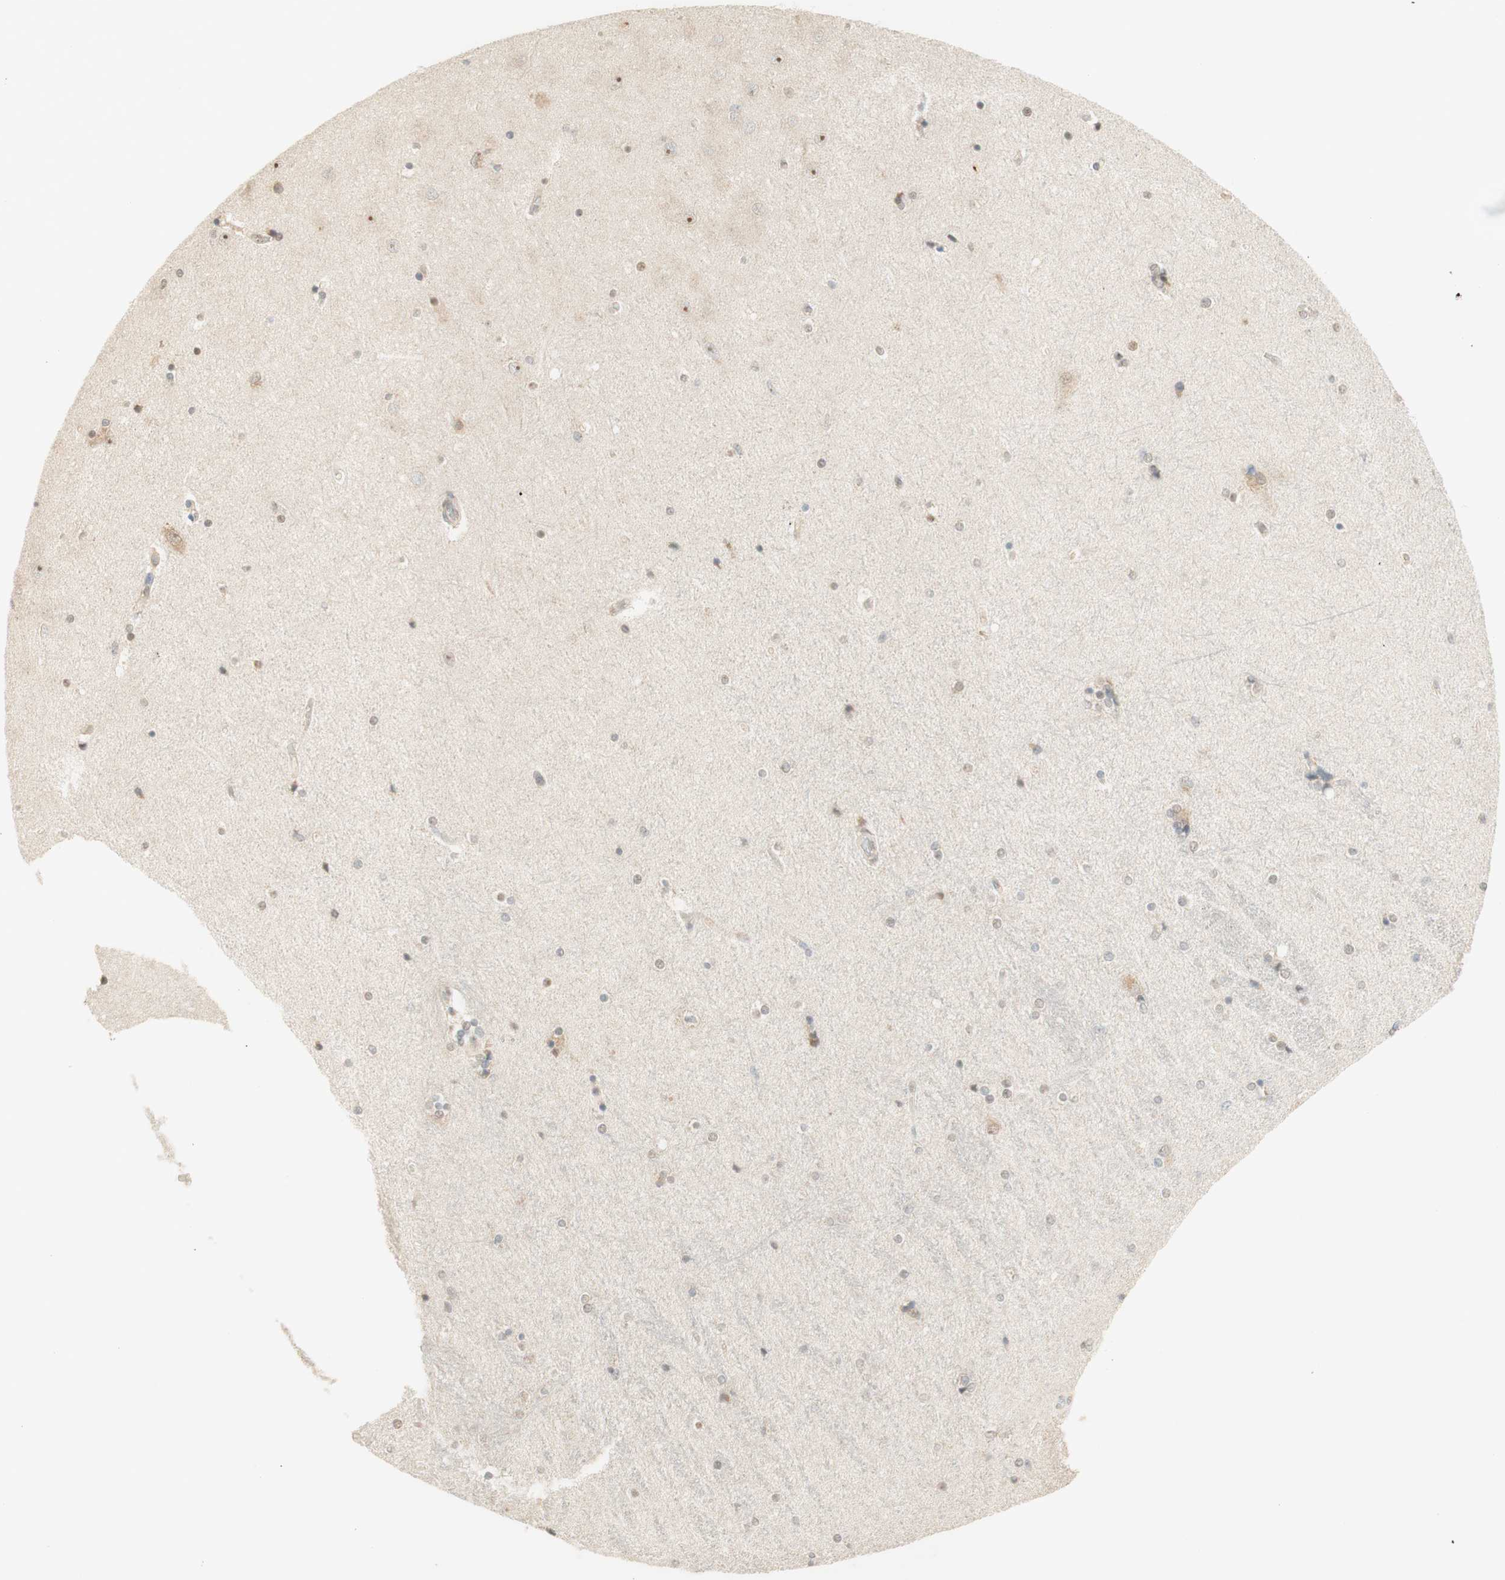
{"staining": {"intensity": "weak", "quantity": "25%-75%", "location": "nuclear"}, "tissue": "hippocampus", "cell_type": "Glial cells", "image_type": "normal", "snomed": [{"axis": "morphology", "description": "Normal tissue, NOS"}, {"axis": "topography", "description": "Hippocampus"}], "caption": "Protein expression analysis of normal human hippocampus reveals weak nuclear positivity in approximately 25%-75% of glial cells.", "gene": "SPINT2", "patient": {"sex": "female", "age": 54}}